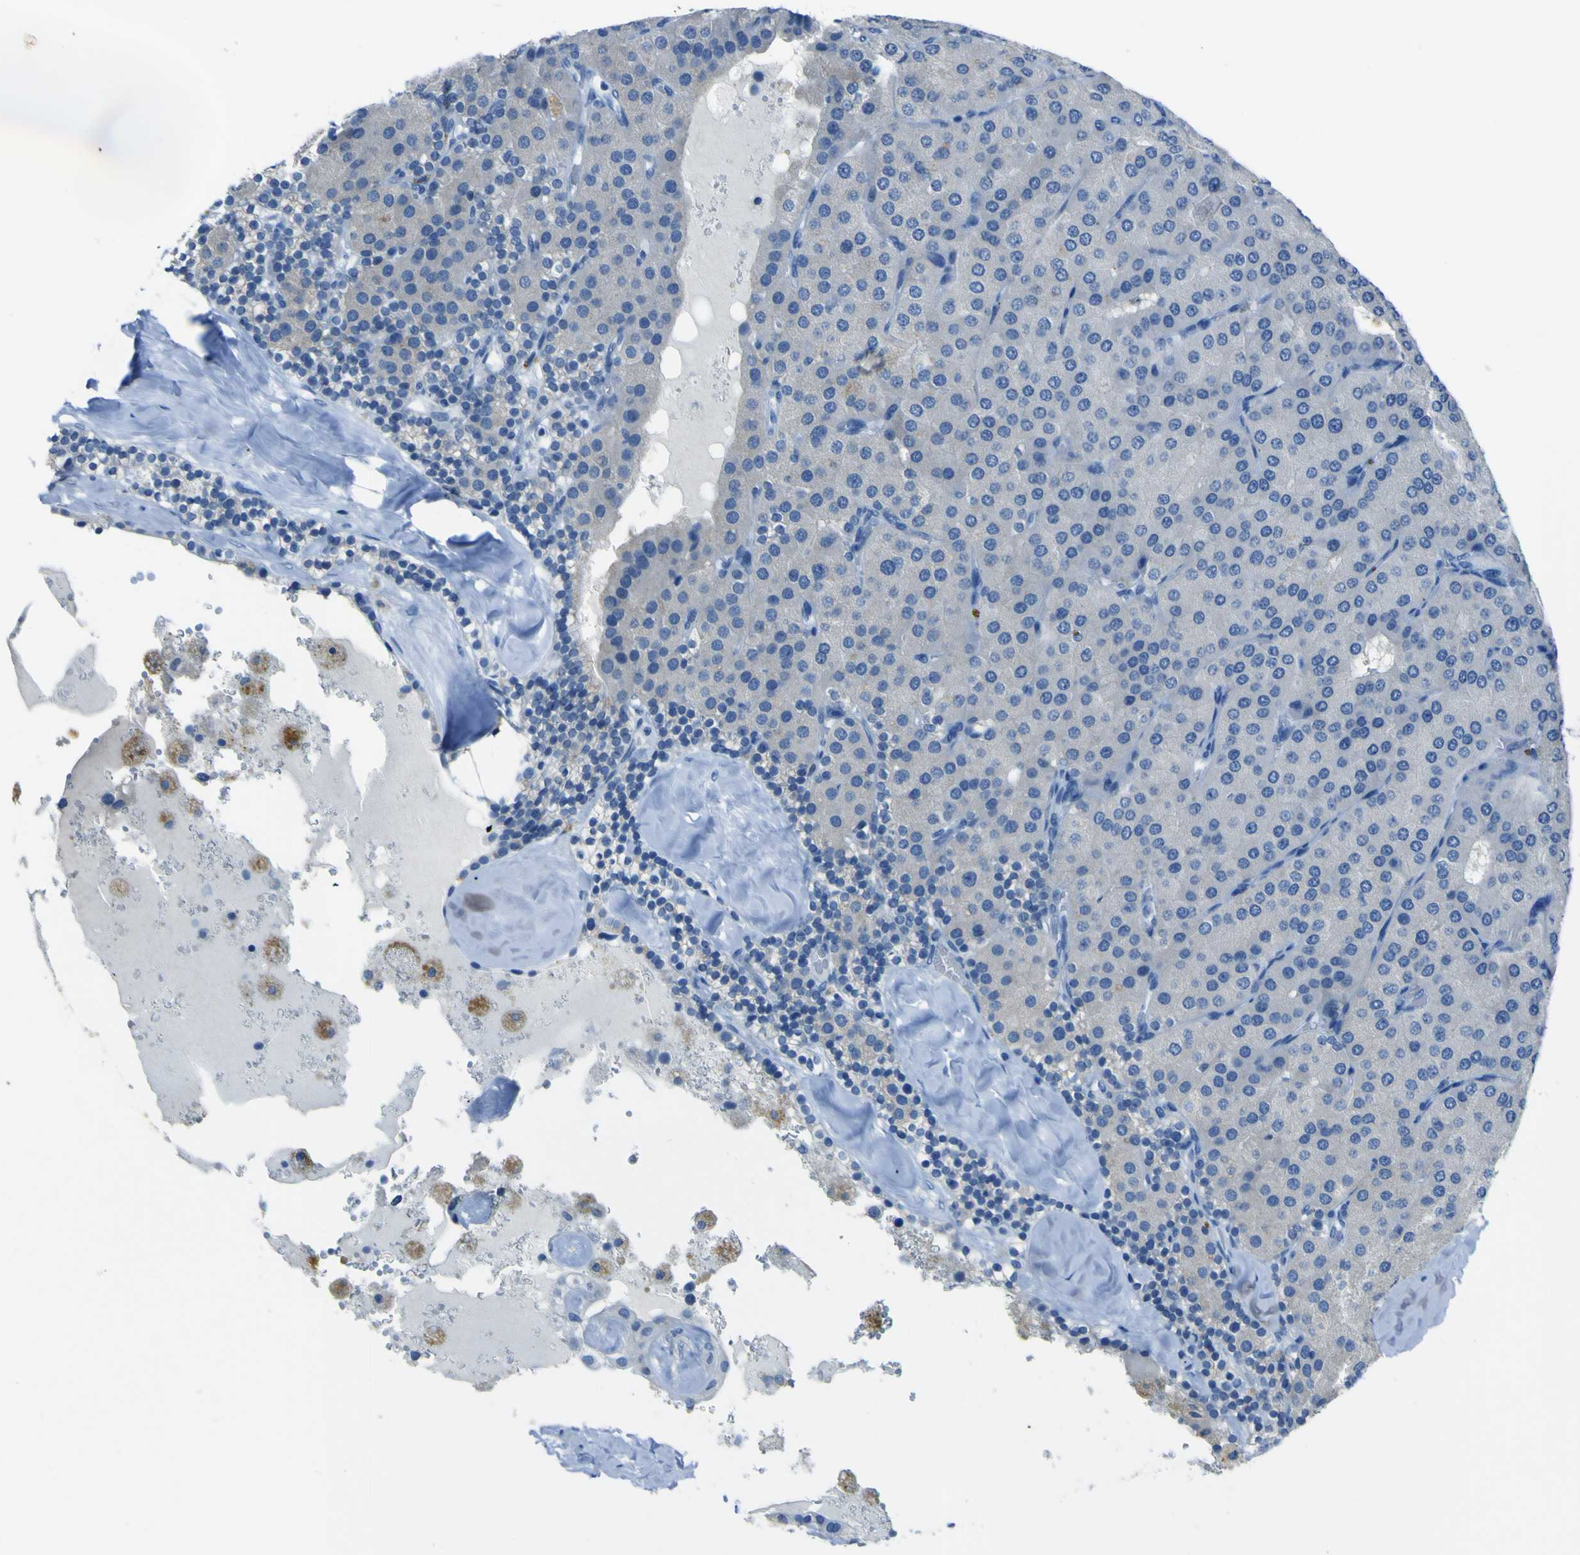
{"staining": {"intensity": "negative", "quantity": "none", "location": "none"}, "tissue": "parathyroid gland", "cell_type": "Glandular cells", "image_type": "normal", "snomed": [{"axis": "morphology", "description": "Normal tissue, NOS"}, {"axis": "morphology", "description": "Adenoma, NOS"}, {"axis": "topography", "description": "Parathyroid gland"}], "caption": "Immunohistochemistry of unremarkable parathyroid gland demonstrates no positivity in glandular cells.", "gene": "PHKG1", "patient": {"sex": "female", "age": 86}}